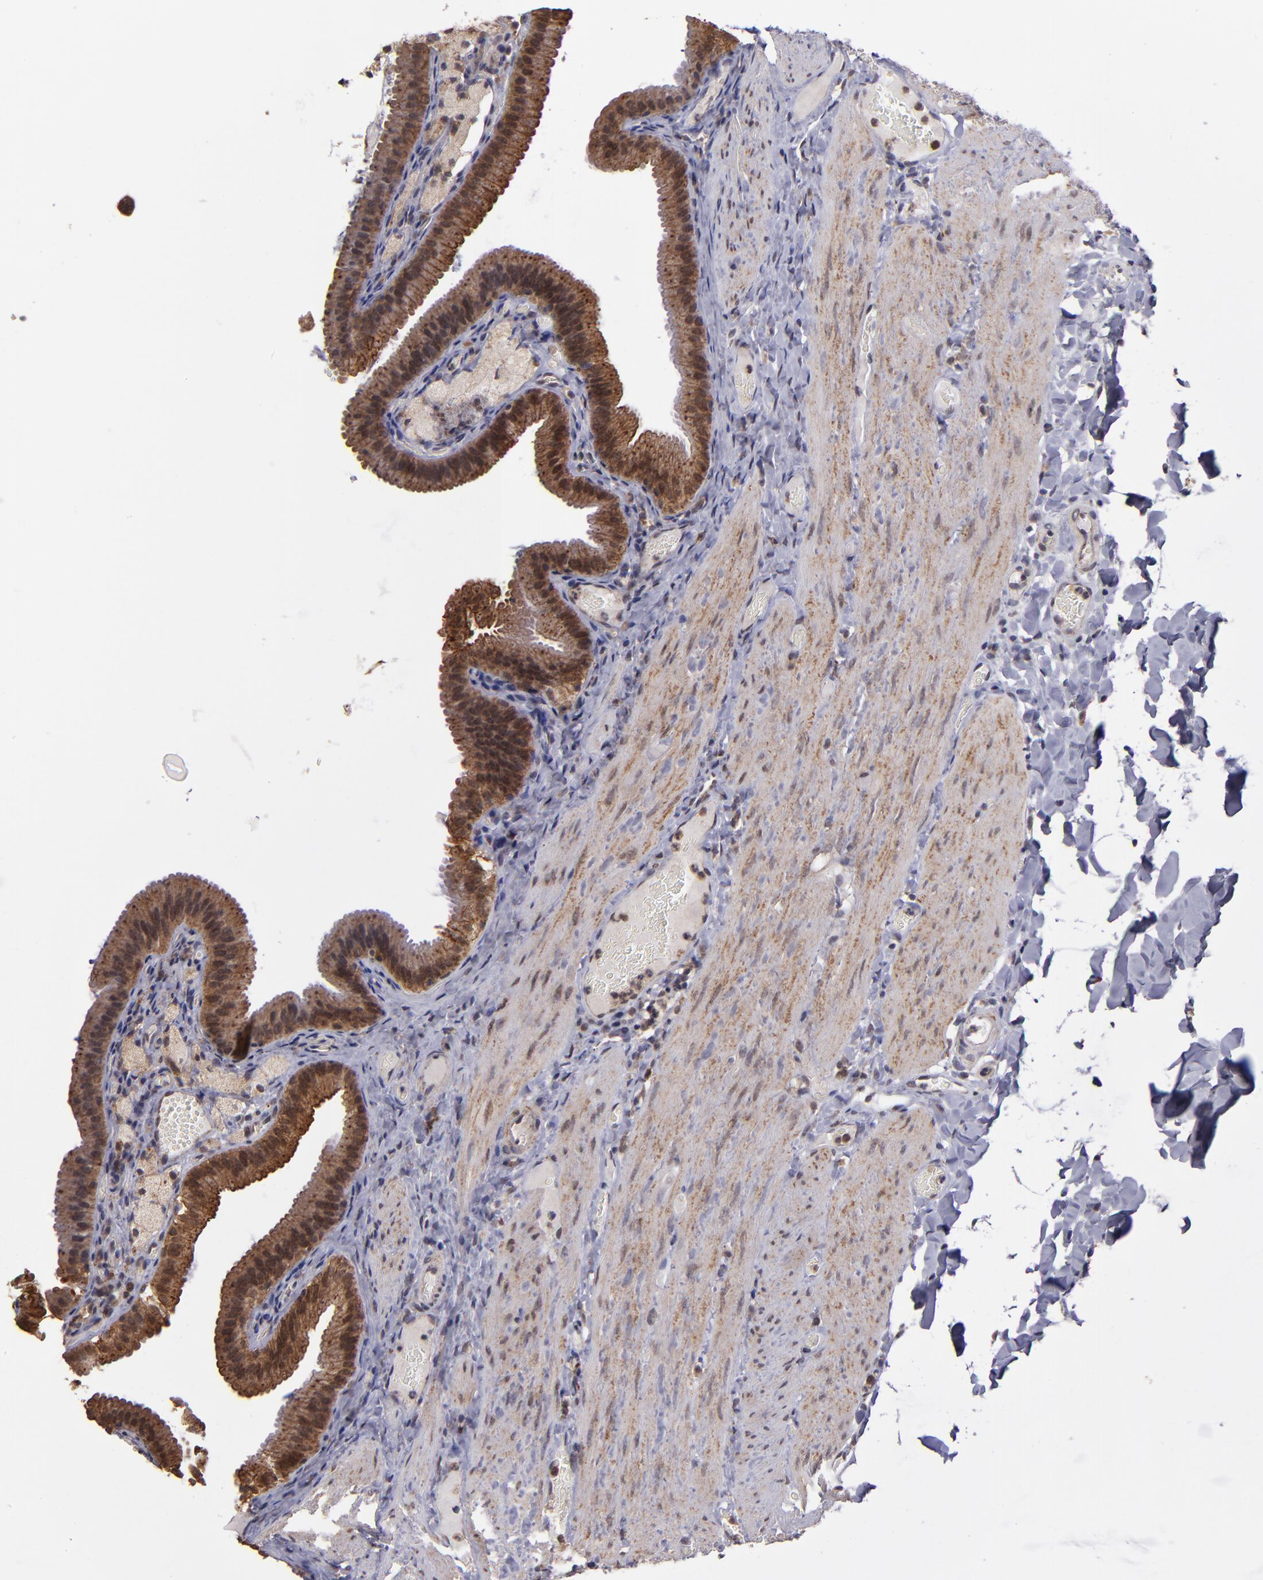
{"staining": {"intensity": "moderate", "quantity": ">75%", "location": "cytoplasmic/membranous,nuclear"}, "tissue": "gallbladder", "cell_type": "Glandular cells", "image_type": "normal", "snomed": [{"axis": "morphology", "description": "Normal tissue, NOS"}, {"axis": "topography", "description": "Gallbladder"}], "caption": "Immunohistochemistry (DAB) staining of benign human gallbladder demonstrates moderate cytoplasmic/membranous,nuclear protein positivity in approximately >75% of glandular cells.", "gene": "SIPA1L1", "patient": {"sex": "female", "age": 24}}